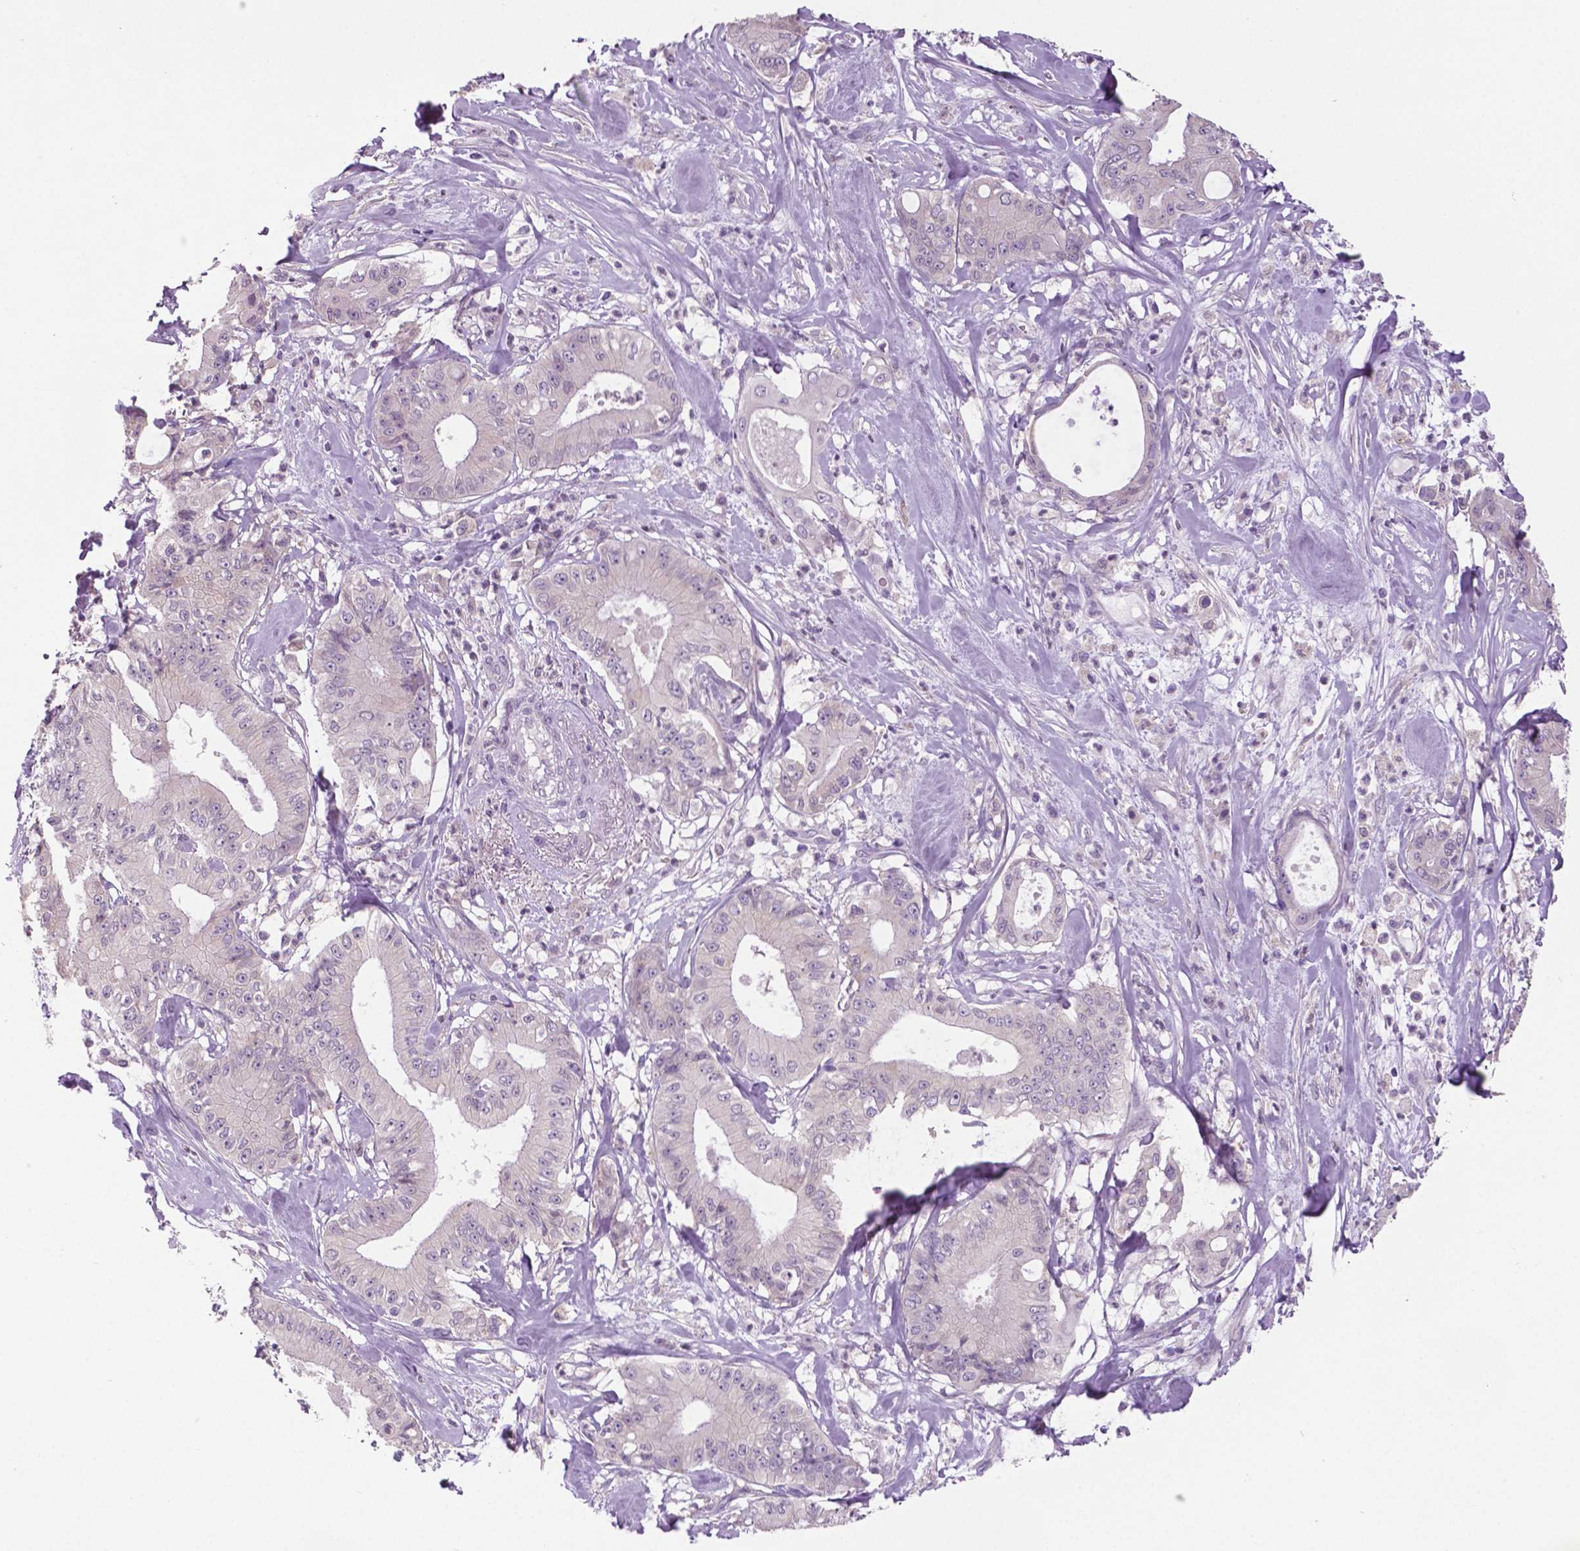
{"staining": {"intensity": "negative", "quantity": "none", "location": "none"}, "tissue": "pancreatic cancer", "cell_type": "Tumor cells", "image_type": "cancer", "snomed": [{"axis": "morphology", "description": "Adenocarcinoma, NOS"}, {"axis": "topography", "description": "Pancreas"}], "caption": "Tumor cells are negative for protein expression in human adenocarcinoma (pancreatic).", "gene": "DNAH12", "patient": {"sex": "male", "age": 71}}